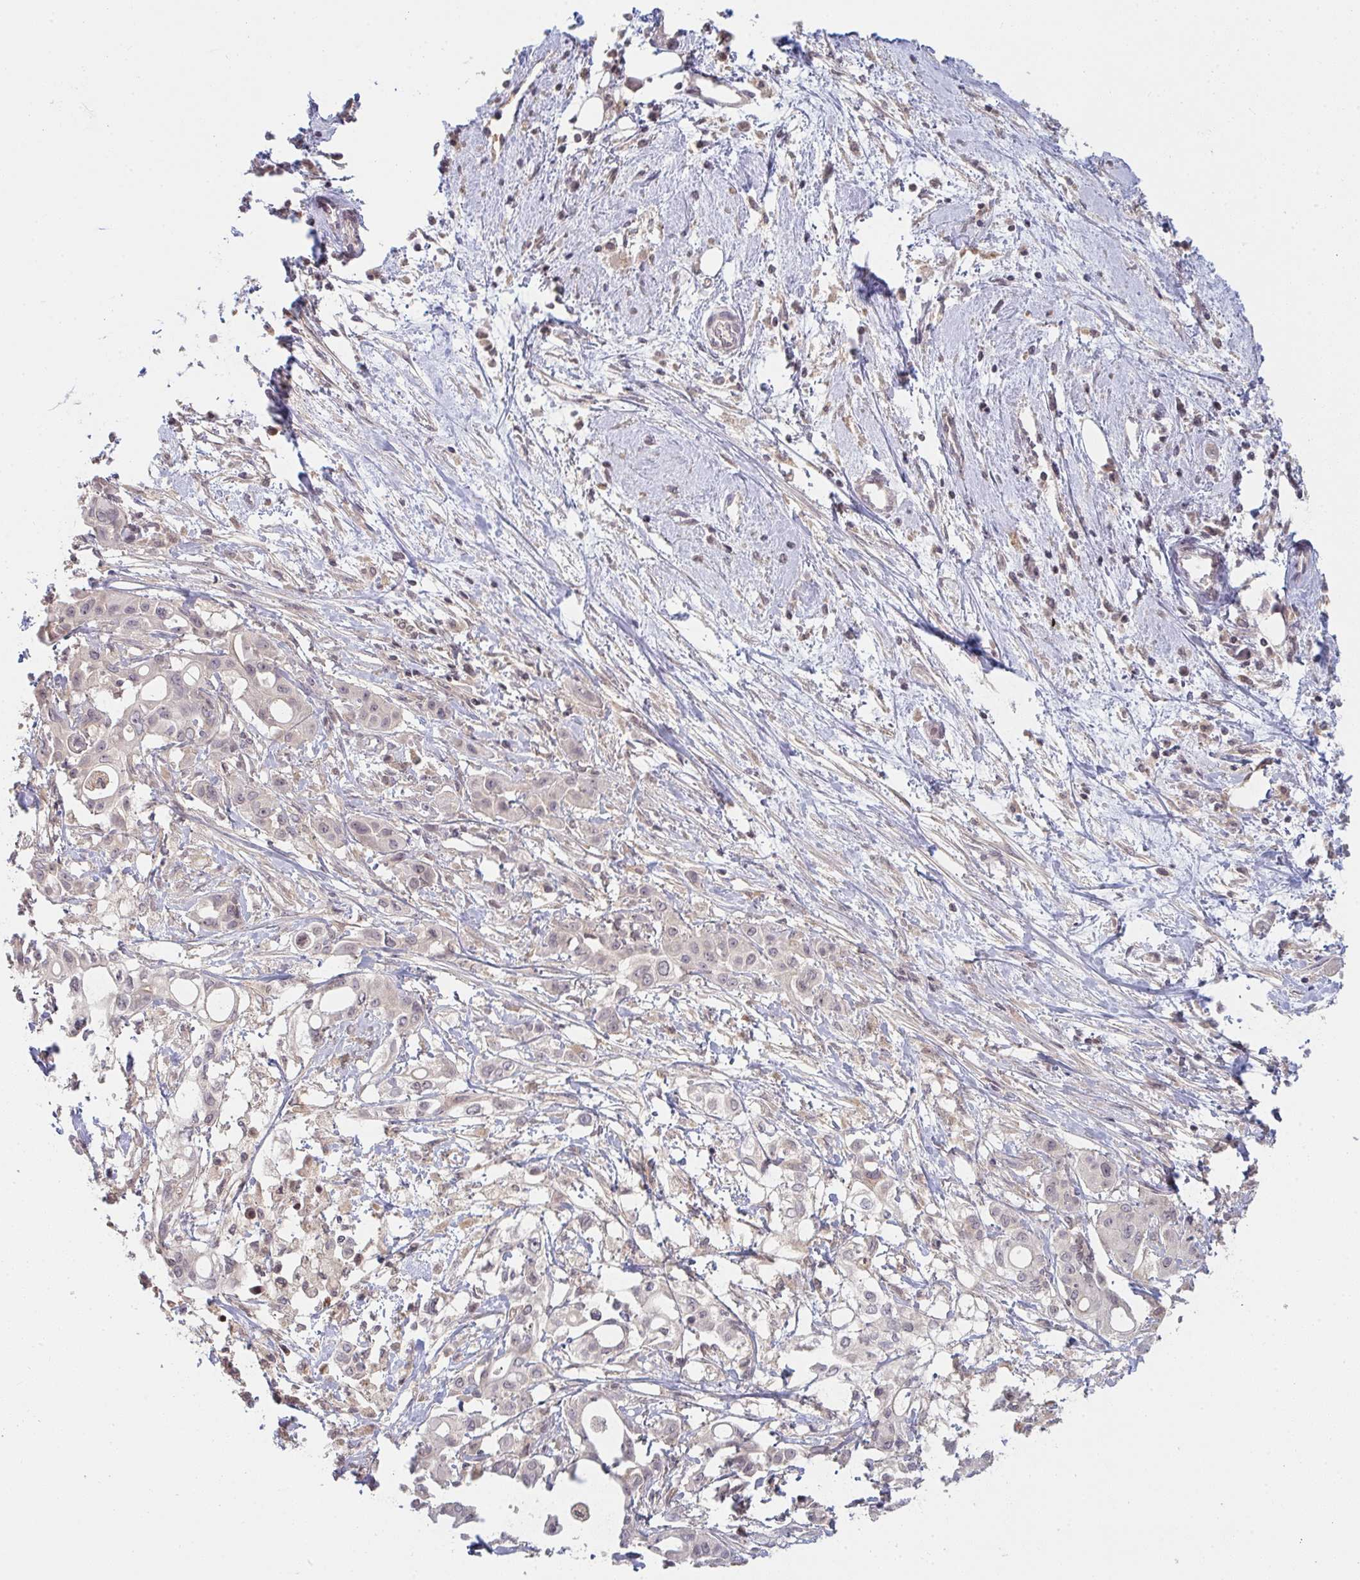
{"staining": {"intensity": "negative", "quantity": "none", "location": "none"}, "tissue": "pancreatic cancer", "cell_type": "Tumor cells", "image_type": "cancer", "snomed": [{"axis": "morphology", "description": "Adenocarcinoma, NOS"}, {"axis": "topography", "description": "Pancreas"}], "caption": "Tumor cells are negative for protein expression in human adenocarcinoma (pancreatic).", "gene": "DCST1", "patient": {"sex": "female", "age": 68}}